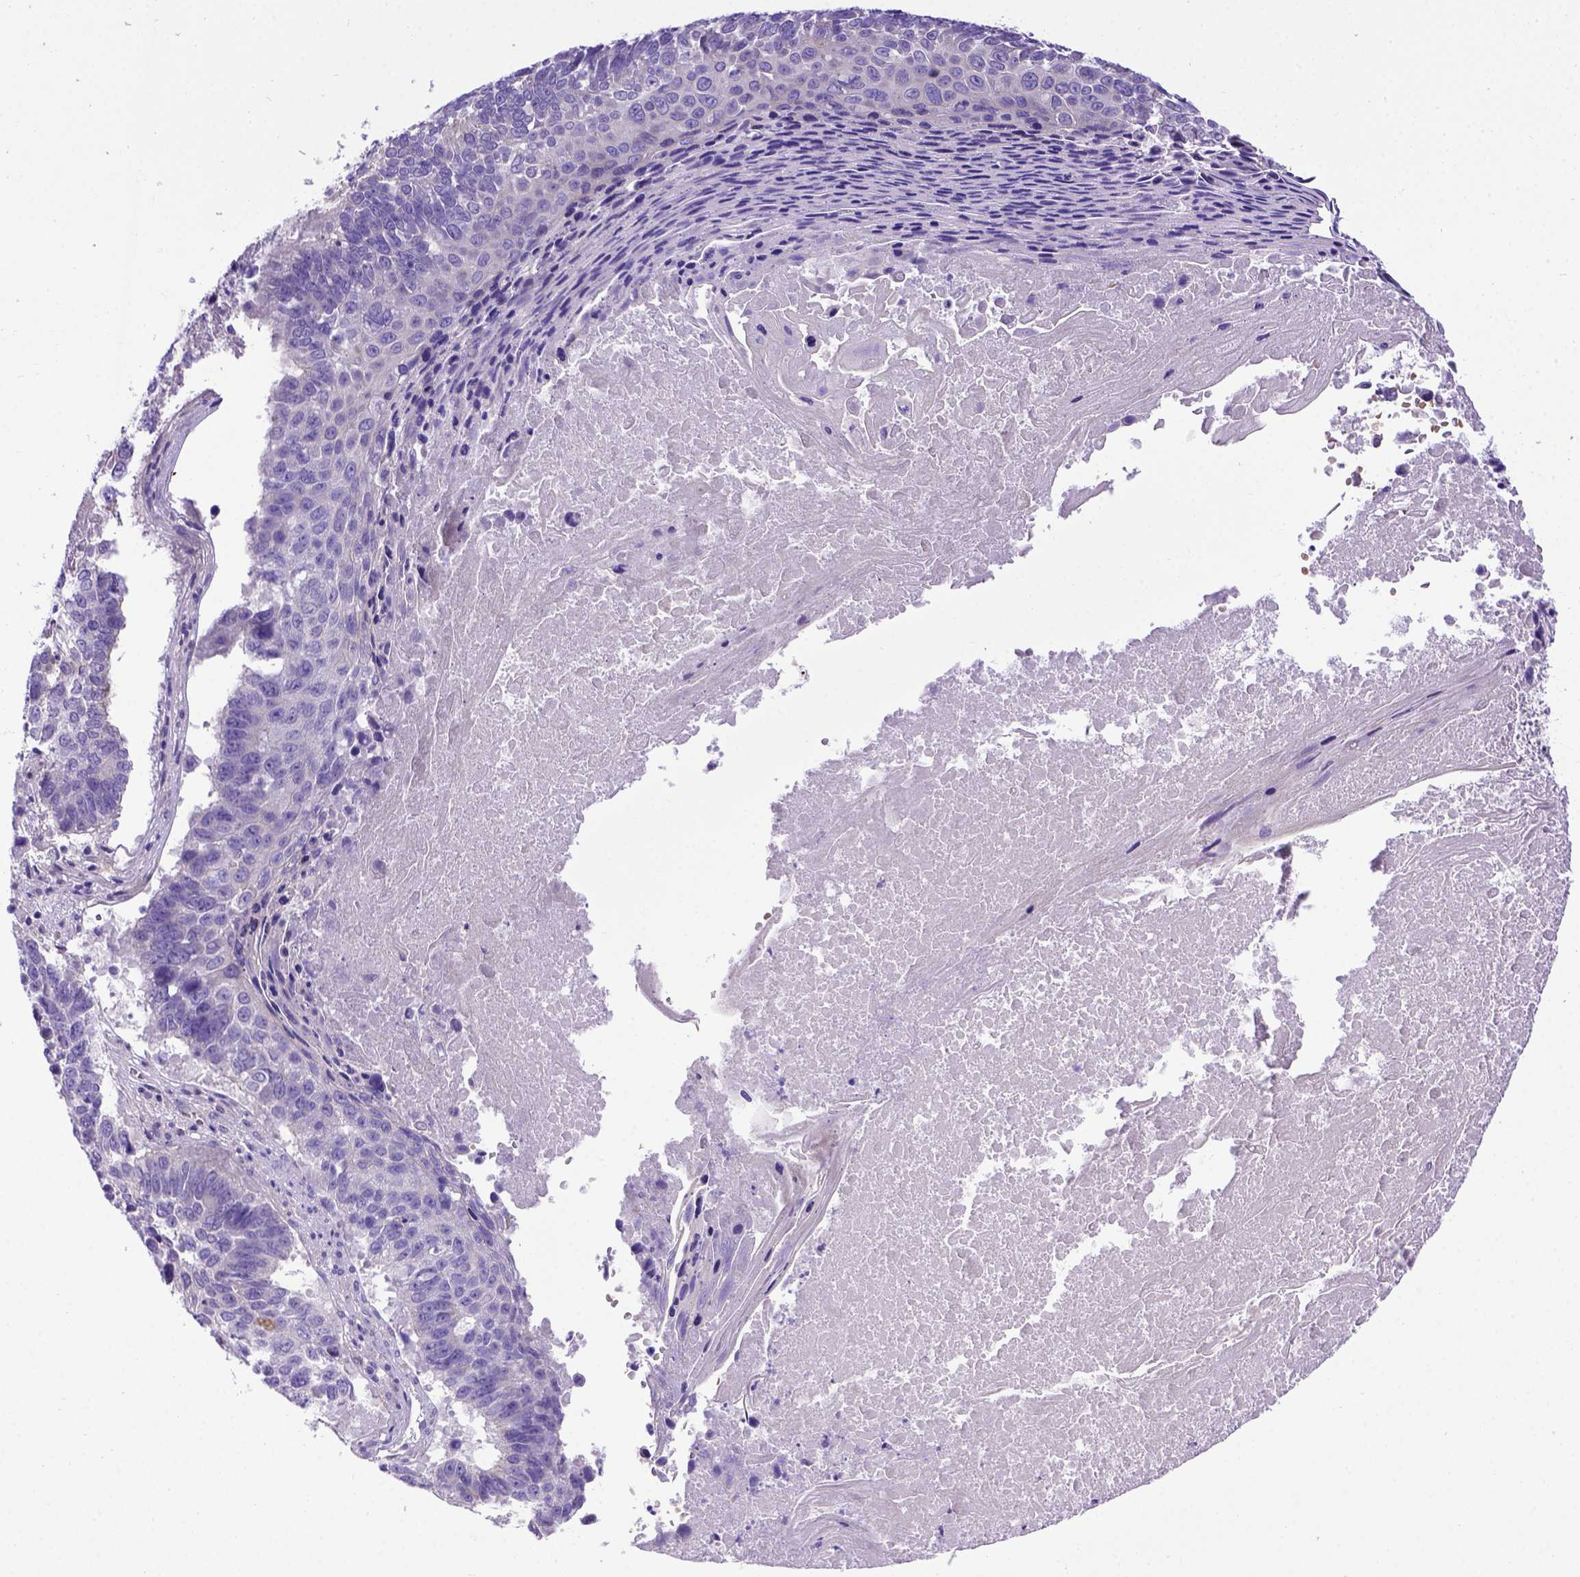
{"staining": {"intensity": "negative", "quantity": "none", "location": "none"}, "tissue": "lung cancer", "cell_type": "Tumor cells", "image_type": "cancer", "snomed": [{"axis": "morphology", "description": "Squamous cell carcinoma, NOS"}, {"axis": "topography", "description": "Lung"}], "caption": "Tumor cells are negative for brown protein staining in lung cancer (squamous cell carcinoma).", "gene": "ADAM12", "patient": {"sex": "male", "age": 73}}